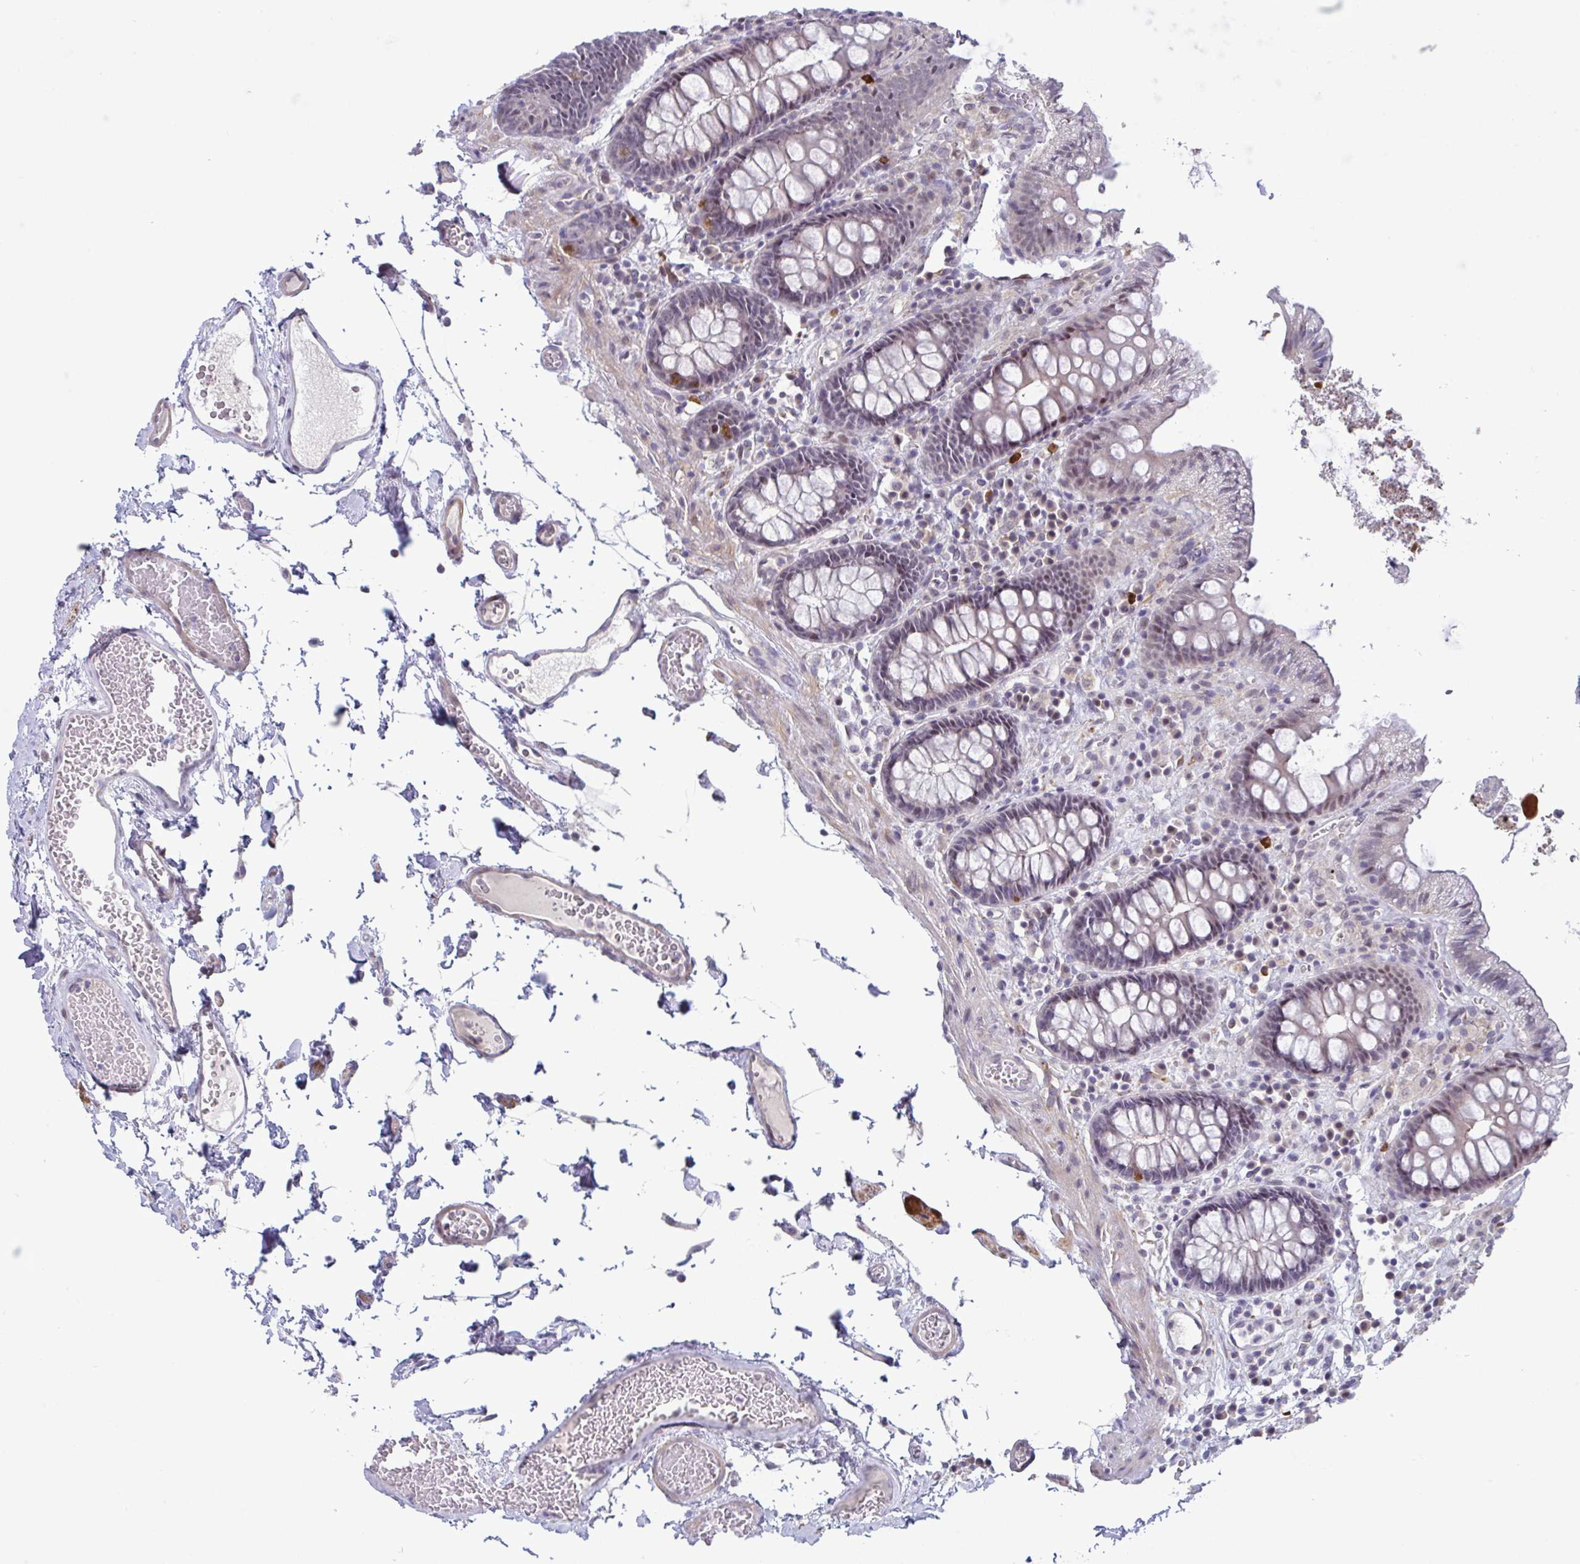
{"staining": {"intensity": "moderate", "quantity": "<25%", "location": "cytoplasmic/membranous"}, "tissue": "colon", "cell_type": "Endothelial cells", "image_type": "normal", "snomed": [{"axis": "morphology", "description": "Normal tissue, NOS"}, {"axis": "topography", "description": "Colon"}, {"axis": "topography", "description": "Peripheral nerve tissue"}], "caption": "This is a photomicrograph of immunohistochemistry staining of normal colon, which shows moderate positivity in the cytoplasmic/membranous of endothelial cells.", "gene": "USP35", "patient": {"sex": "male", "age": 84}}